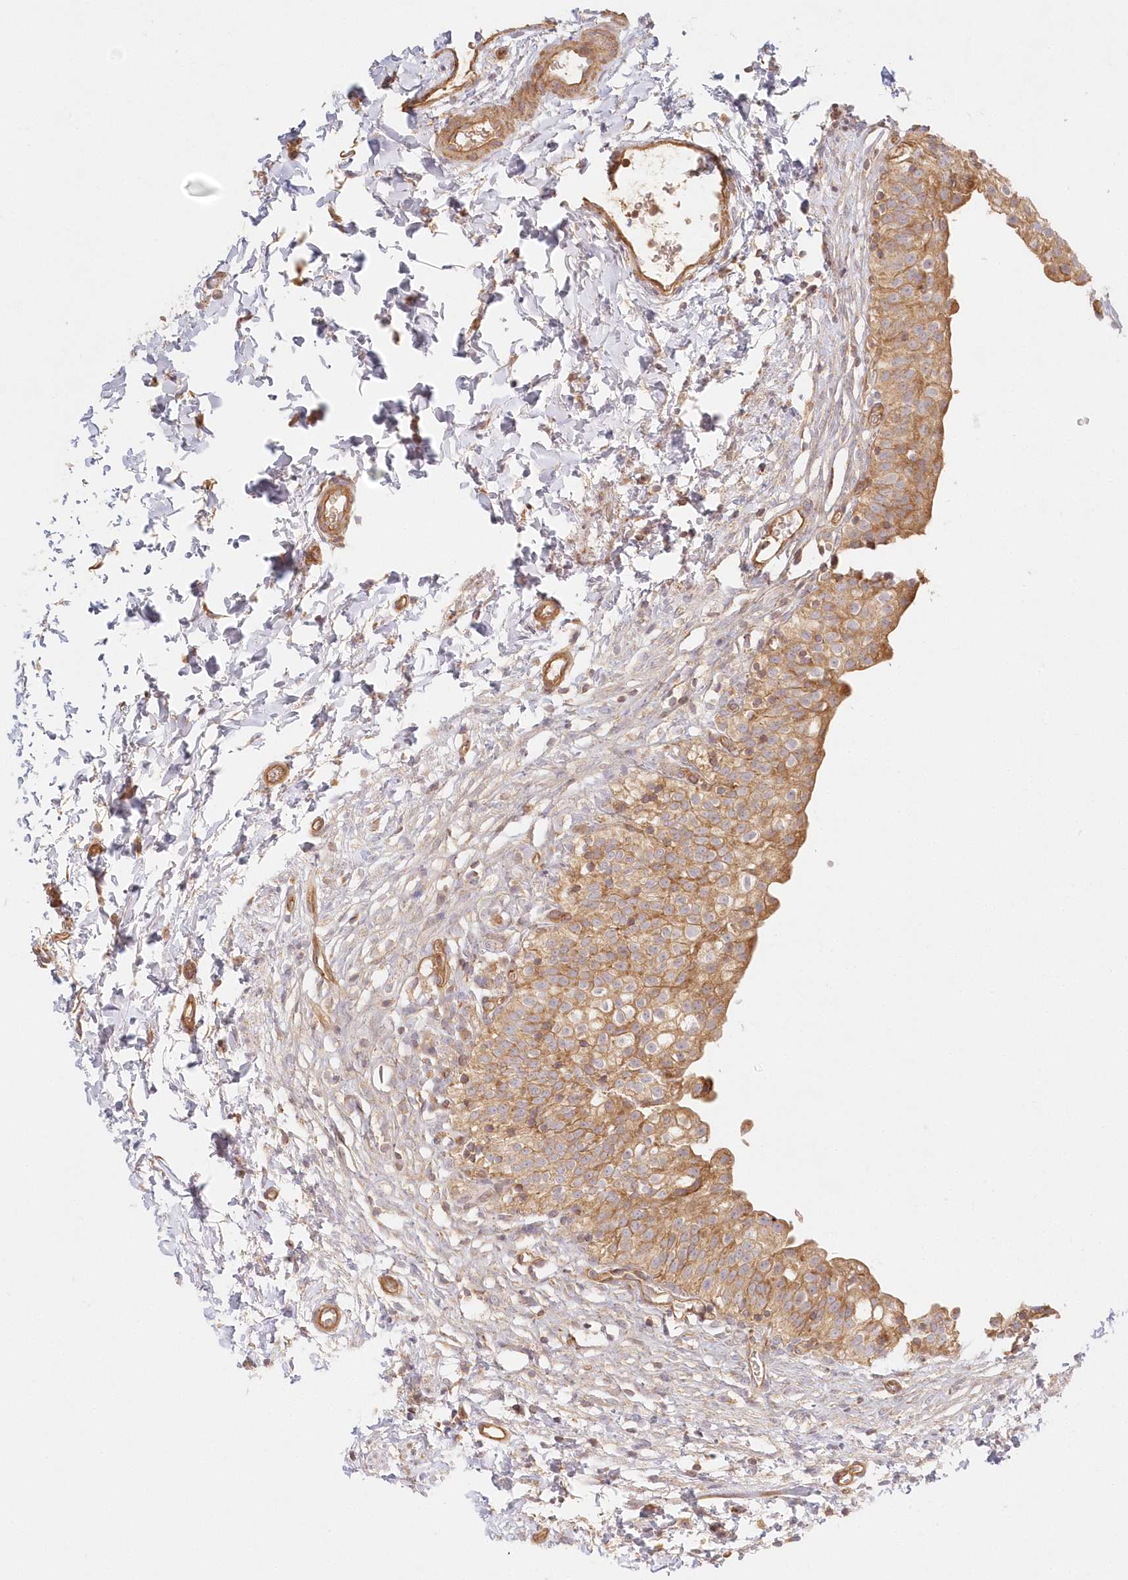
{"staining": {"intensity": "strong", "quantity": ">75%", "location": "cytoplasmic/membranous"}, "tissue": "urinary bladder", "cell_type": "Urothelial cells", "image_type": "normal", "snomed": [{"axis": "morphology", "description": "Normal tissue, NOS"}, {"axis": "topography", "description": "Urinary bladder"}], "caption": "Human urinary bladder stained with a brown dye reveals strong cytoplasmic/membranous positive expression in approximately >75% of urothelial cells.", "gene": "KIAA0232", "patient": {"sex": "male", "age": 55}}